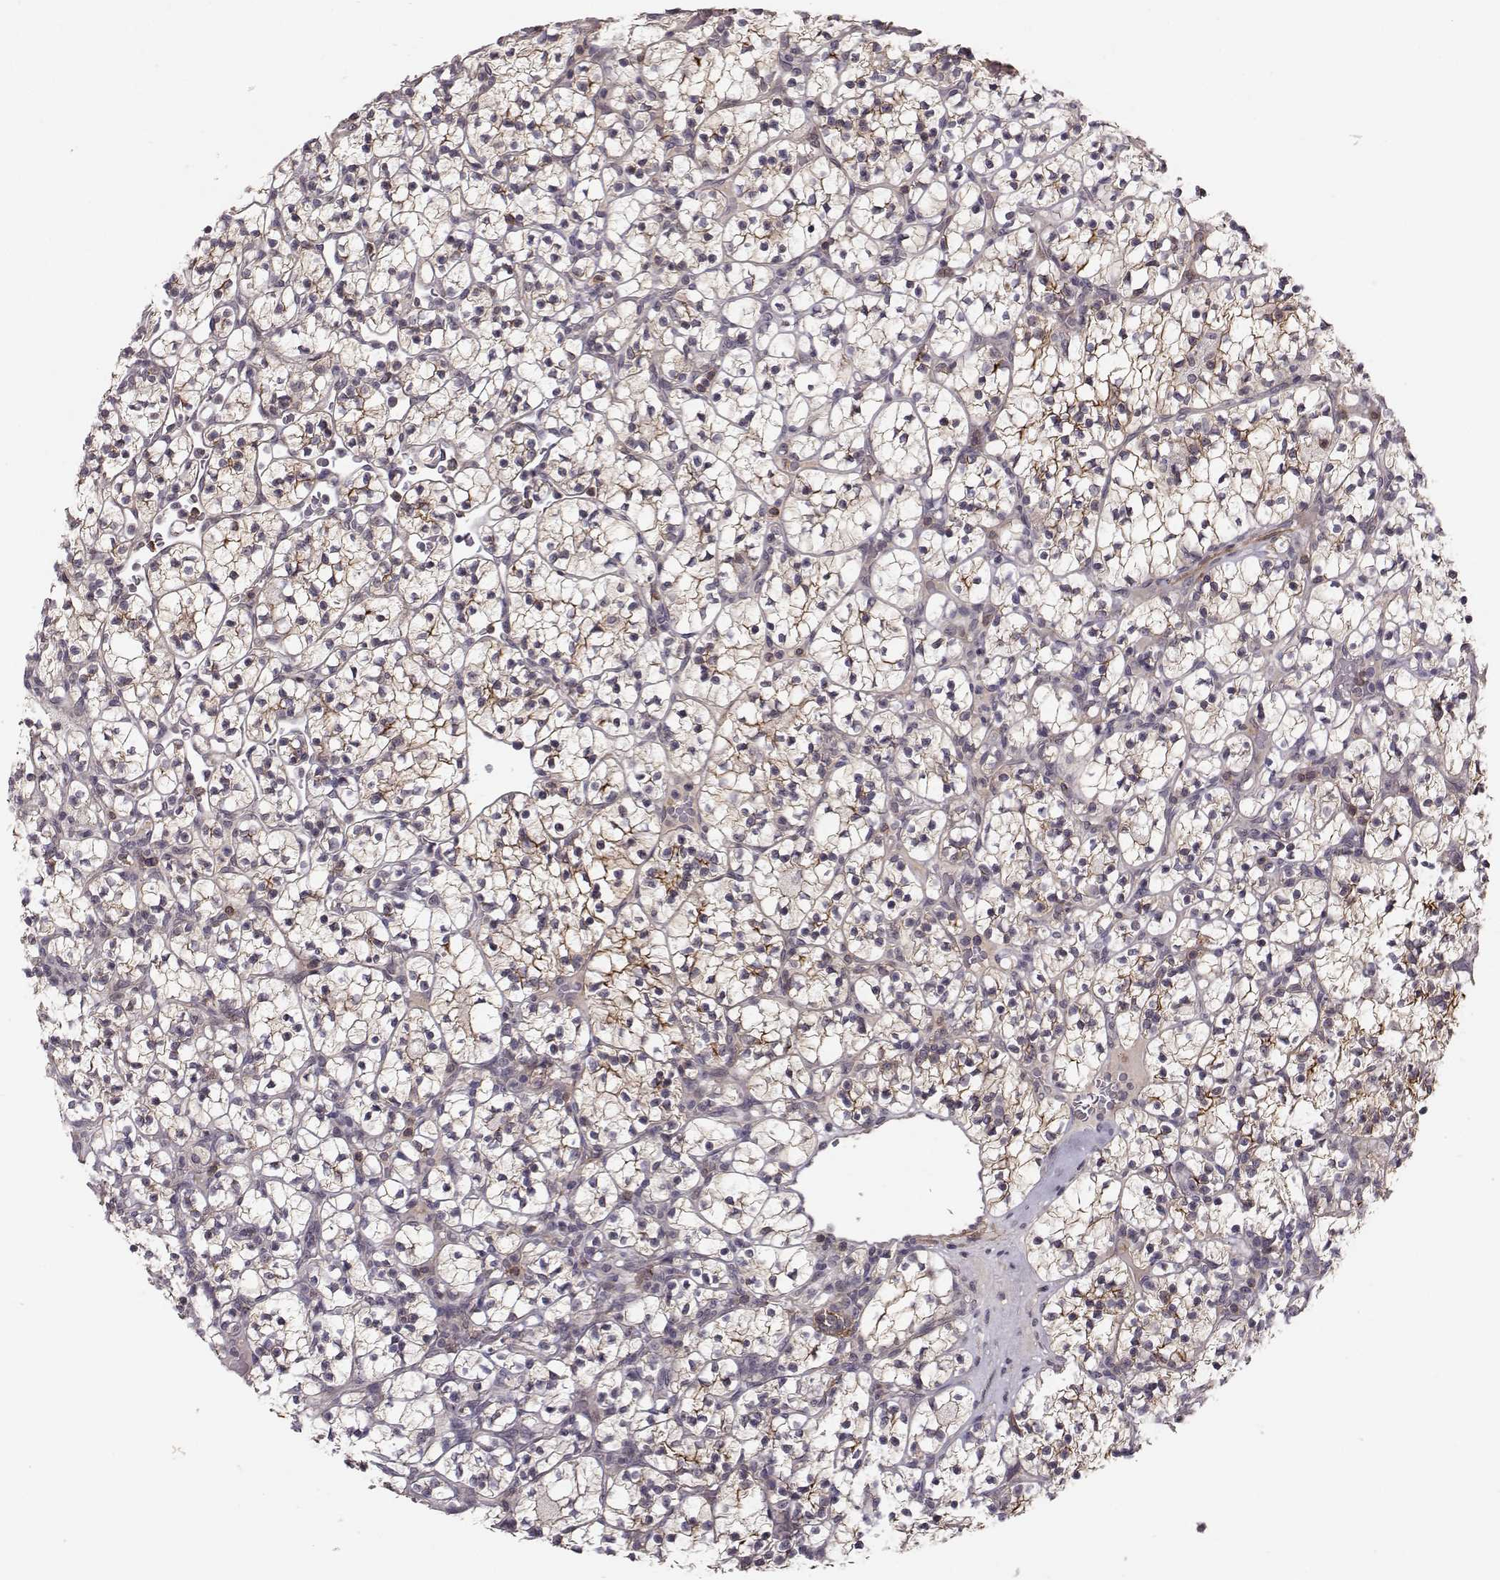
{"staining": {"intensity": "strong", "quantity": "<25%", "location": "cytoplasmic/membranous"}, "tissue": "renal cancer", "cell_type": "Tumor cells", "image_type": "cancer", "snomed": [{"axis": "morphology", "description": "Adenocarcinoma, NOS"}, {"axis": "topography", "description": "Kidney"}], "caption": "Protein expression analysis of adenocarcinoma (renal) exhibits strong cytoplasmic/membranous positivity in approximately <25% of tumor cells. (DAB (3,3'-diaminobenzidine) IHC, brown staining for protein, blue staining for nuclei).", "gene": "PLEKHG3", "patient": {"sex": "female", "age": 89}}